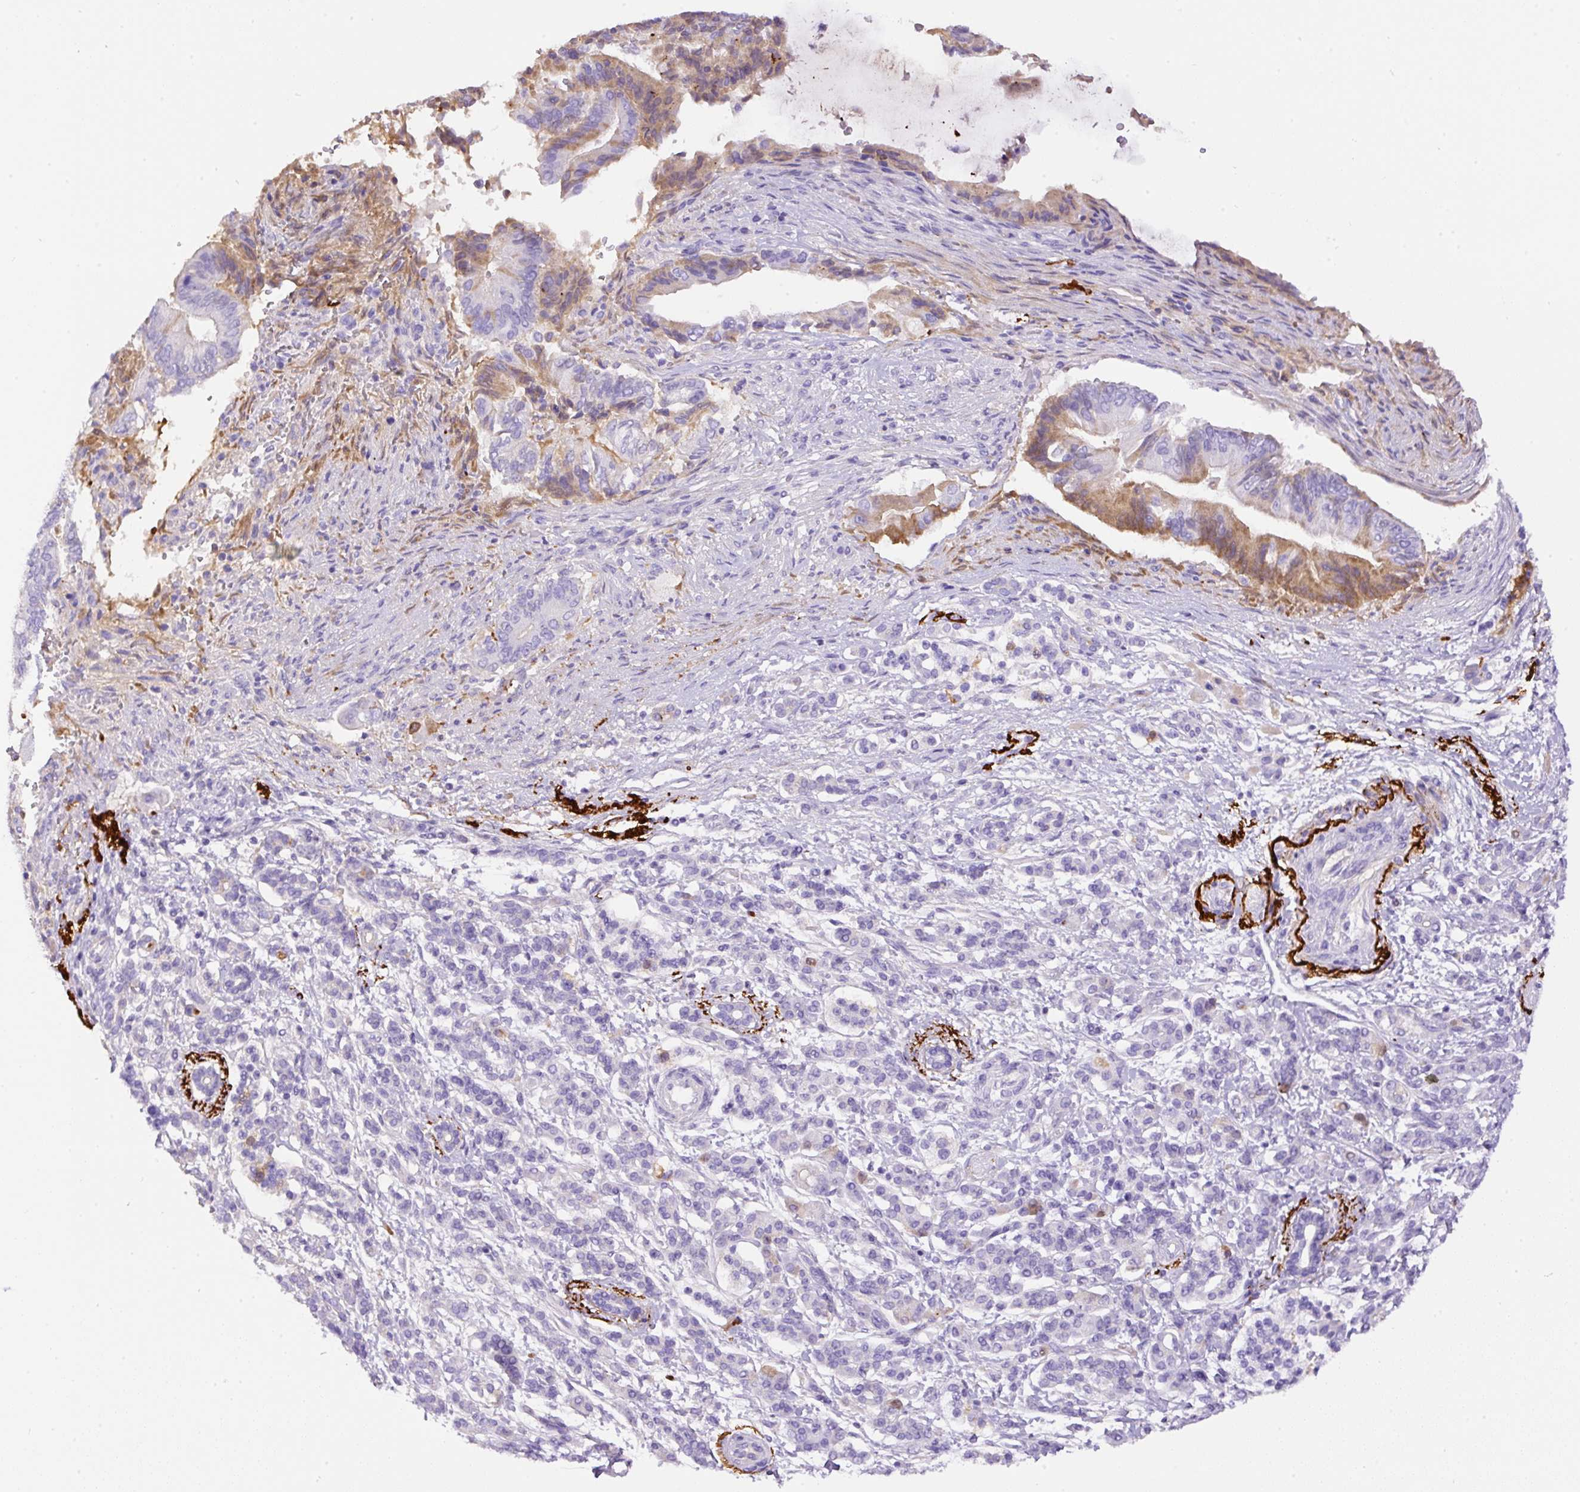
{"staining": {"intensity": "moderate", "quantity": "<25%", "location": "cytoplasmic/membranous"}, "tissue": "pancreatic cancer", "cell_type": "Tumor cells", "image_type": "cancer", "snomed": [{"axis": "morphology", "description": "Adenocarcinoma, NOS"}, {"axis": "topography", "description": "Pancreas"}], "caption": "Pancreatic cancer stained for a protein (brown) exhibits moderate cytoplasmic/membranous positive expression in about <25% of tumor cells.", "gene": "APCS", "patient": {"sex": "male", "age": 68}}